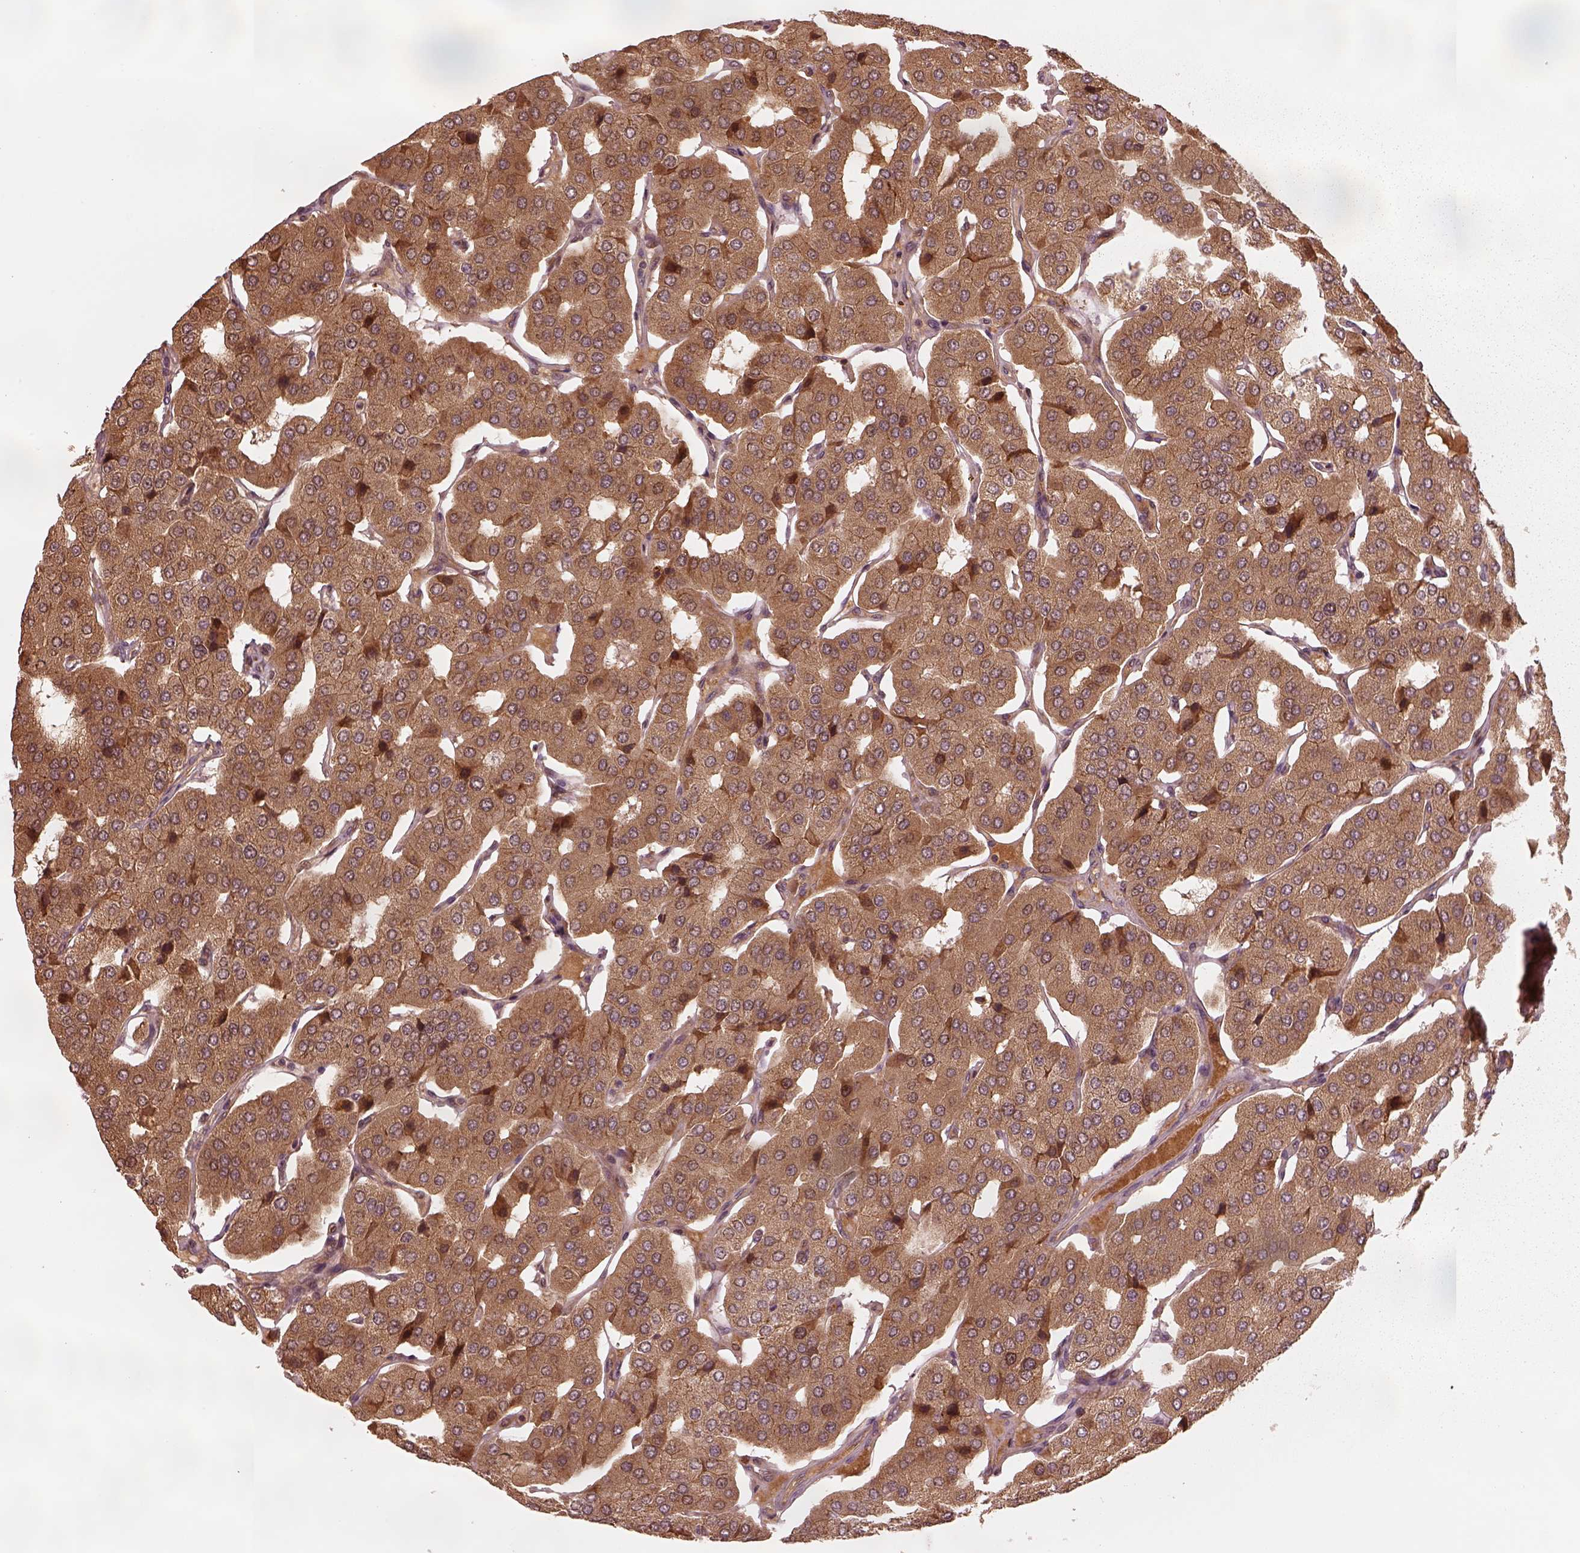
{"staining": {"intensity": "moderate", "quantity": ">75%", "location": "cytoplasmic/membranous"}, "tissue": "parathyroid gland", "cell_type": "Glandular cells", "image_type": "normal", "snomed": [{"axis": "morphology", "description": "Normal tissue, NOS"}, {"axis": "morphology", "description": "Adenoma, NOS"}, {"axis": "topography", "description": "Parathyroid gland"}], "caption": "About >75% of glandular cells in unremarkable parathyroid gland demonstrate moderate cytoplasmic/membranous protein positivity as visualized by brown immunohistochemical staining.", "gene": "RPS5", "patient": {"sex": "female", "age": 86}}